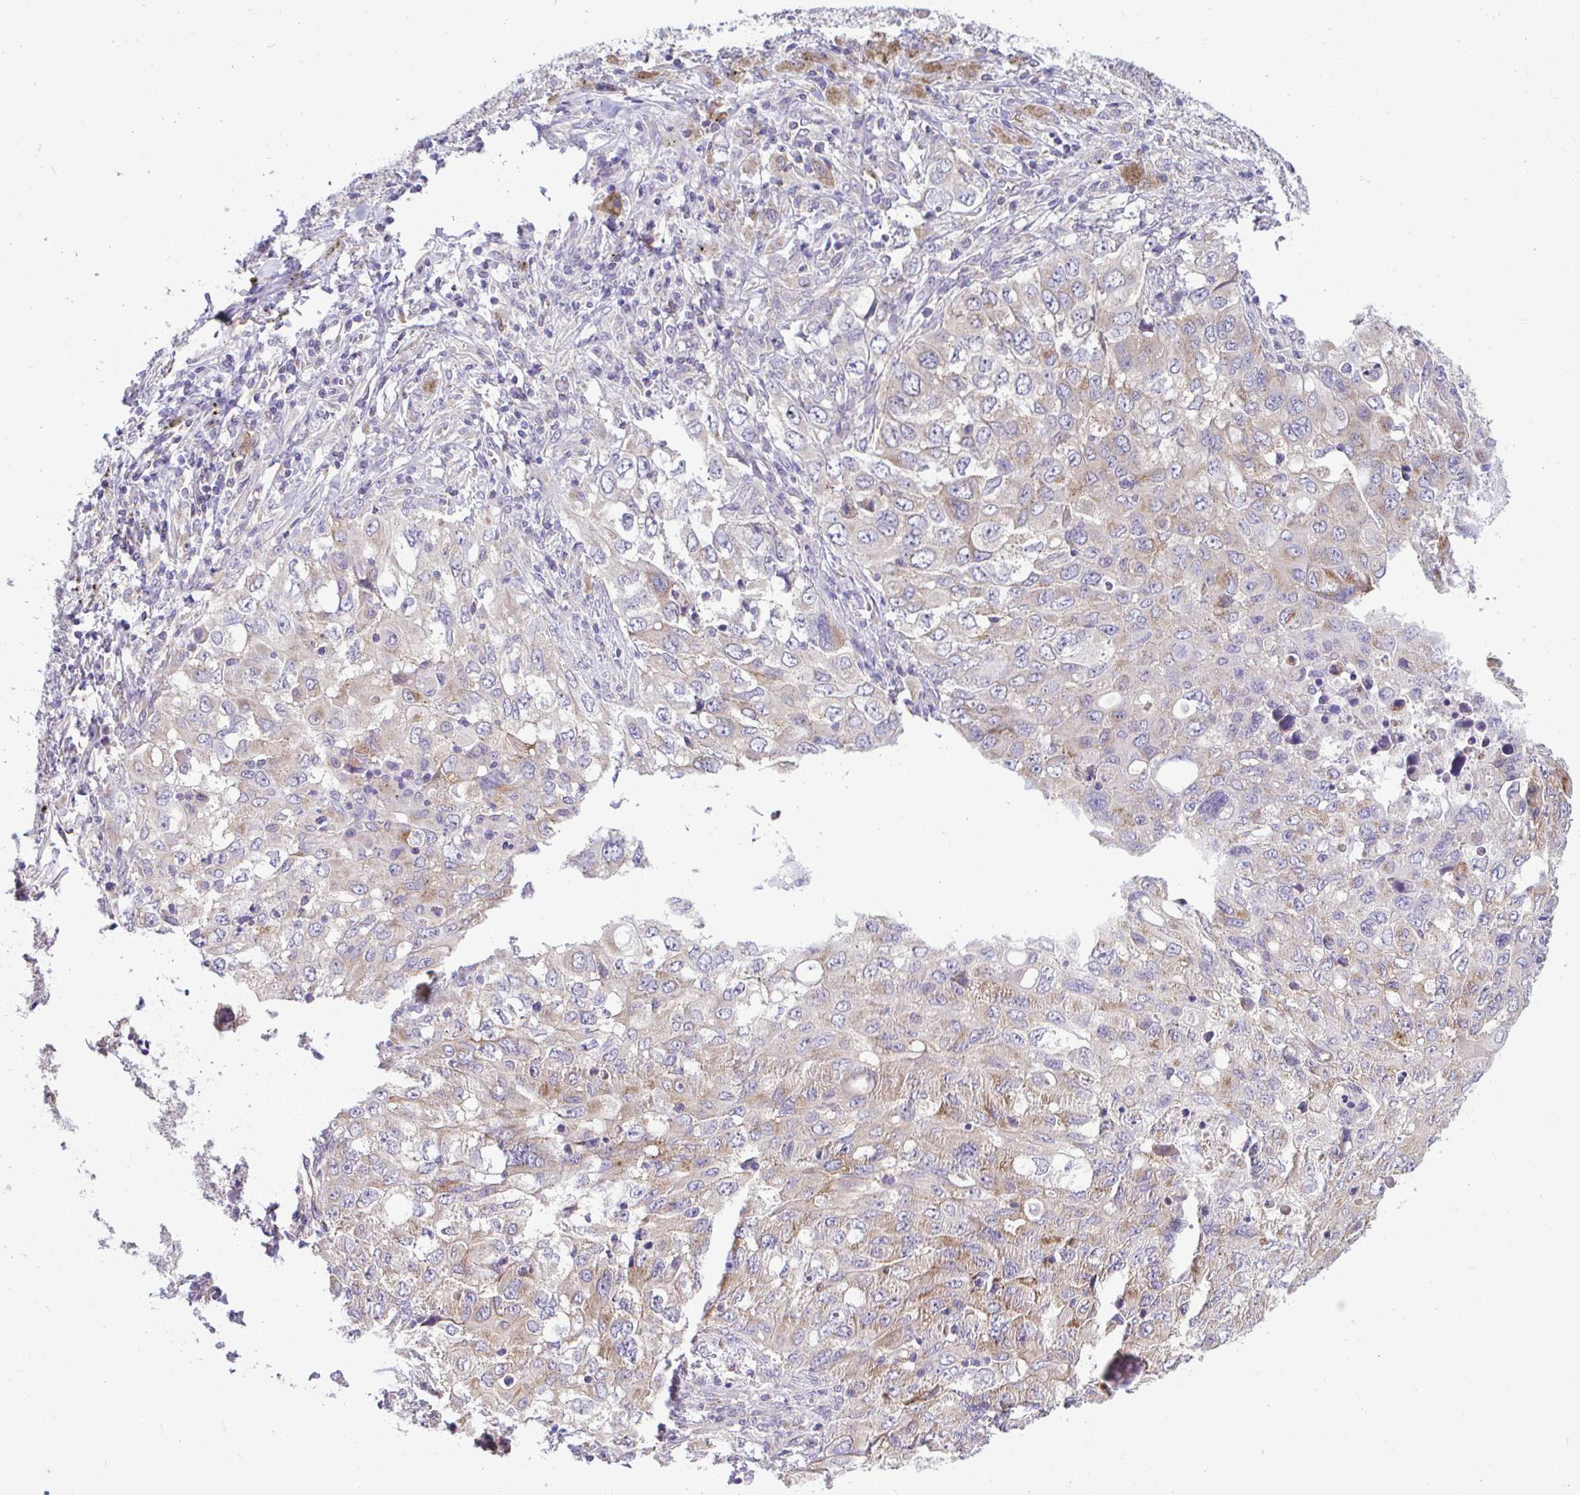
{"staining": {"intensity": "weak", "quantity": "<25%", "location": "cytoplasmic/membranous"}, "tissue": "lung cancer", "cell_type": "Tumor cells", "image_type": "cancer", "snomed": [{"axis": "morphology", "description": "Adenocarcinoma, NOS"}, {"axis": "morphology", "description": "Adenocarcinoma, metastatic, NOS"}, {"axis": "topography", "description": "Lymph node"}, {"axis": "topography", "description": "Lung"}], "caption": "IHC micrograph of human lung cancer stained for a protein (brown), which shows no expression in tumor cells.", "gene": "SARS2", "patient": {"sex": "female", "age": 42}}